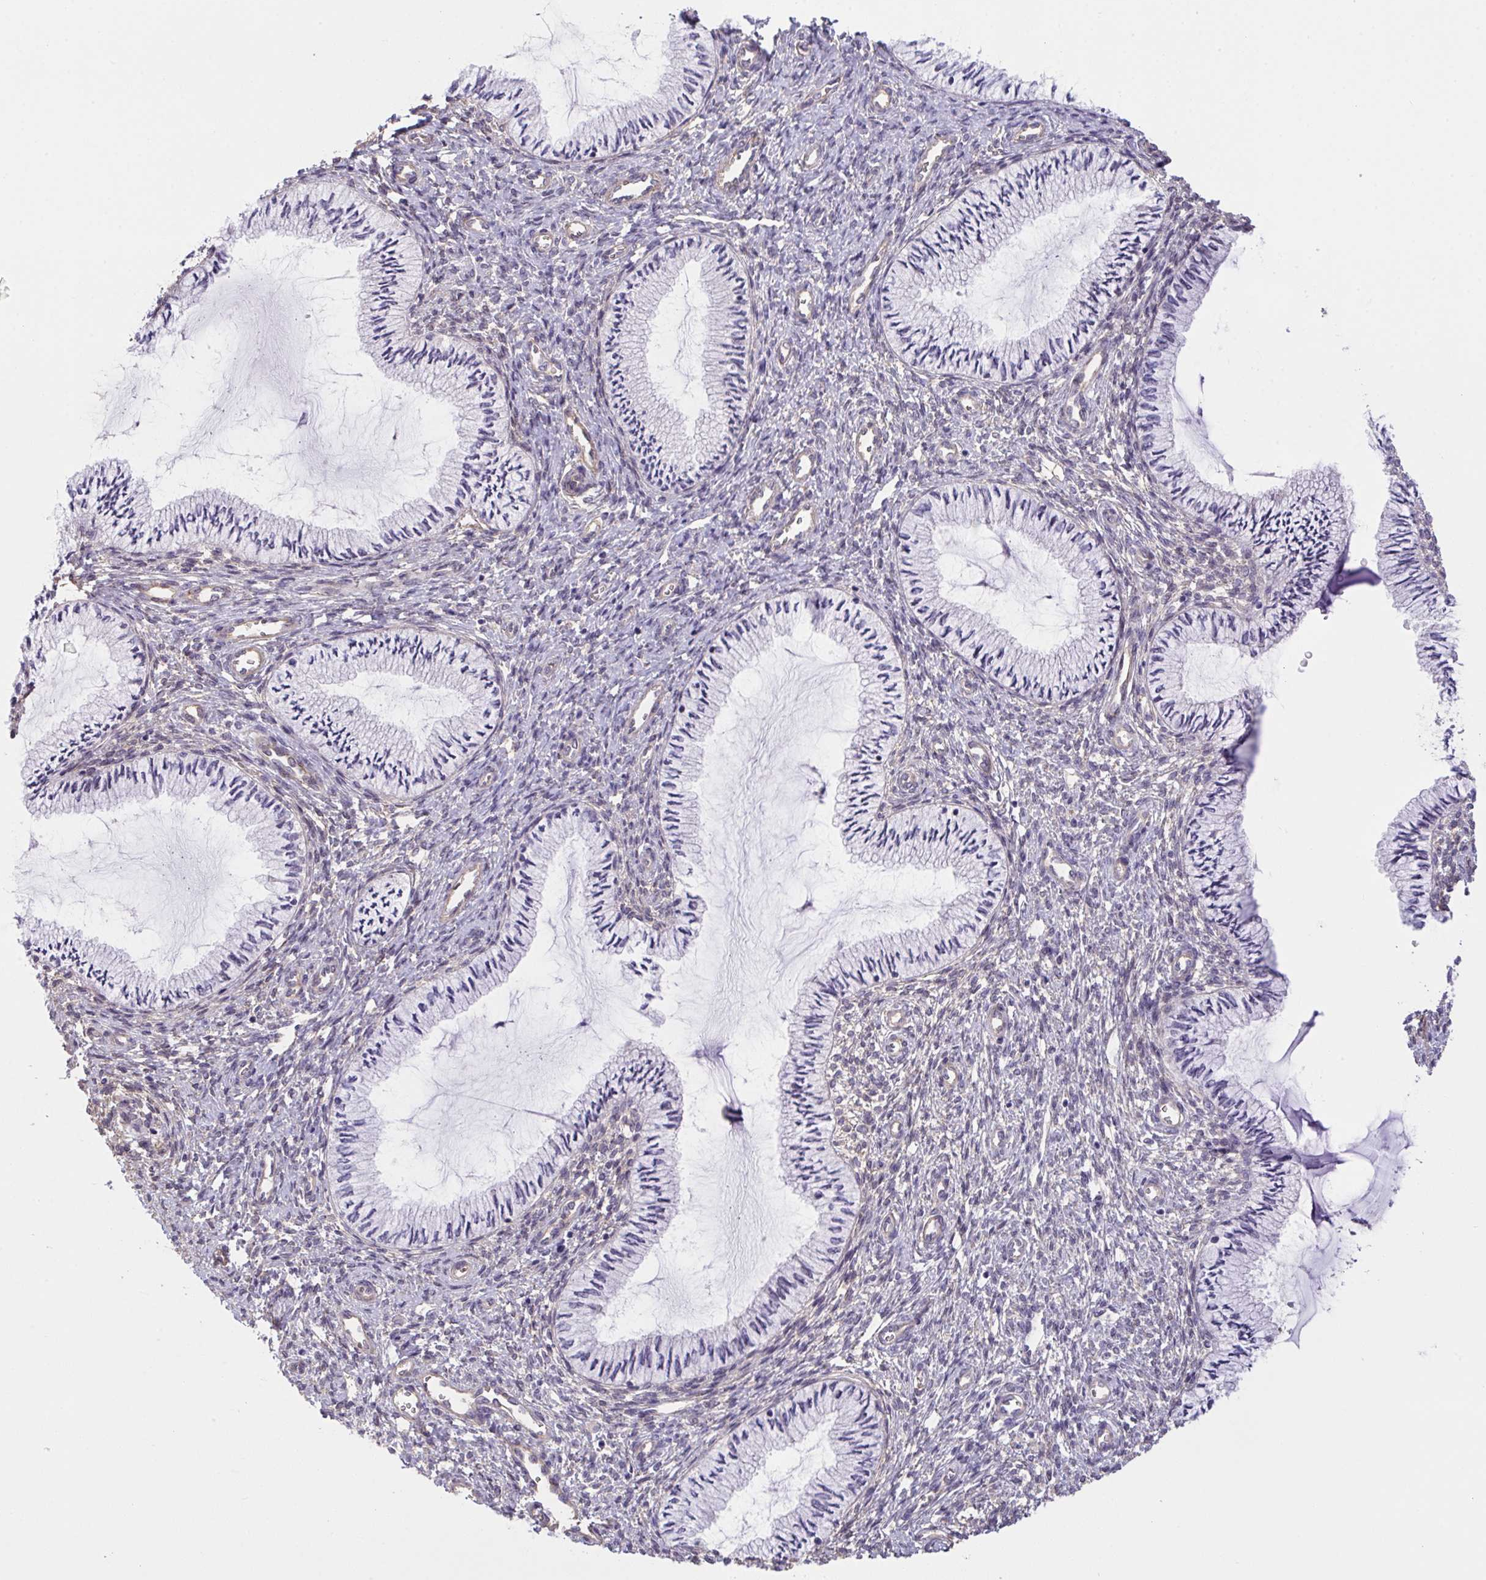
{"staining": {"intensity": "negative", "quantity": "none", "location": "none"}, "tissue": "cervix", "cell_type": "Glandular cells", "image_type": "normal", "snomed": [{"axis": "morphology", "description": "Normal tissue, NOS"}, {"axis": "topography", "description": "Cervix"}], "caption": "IHC micrograph of normal cervix stained for a protein (brown), which demonstrates no expression in glandular cells.", "gene": "RHOXF1", "patient": {"sex": "female", "age": 24}}